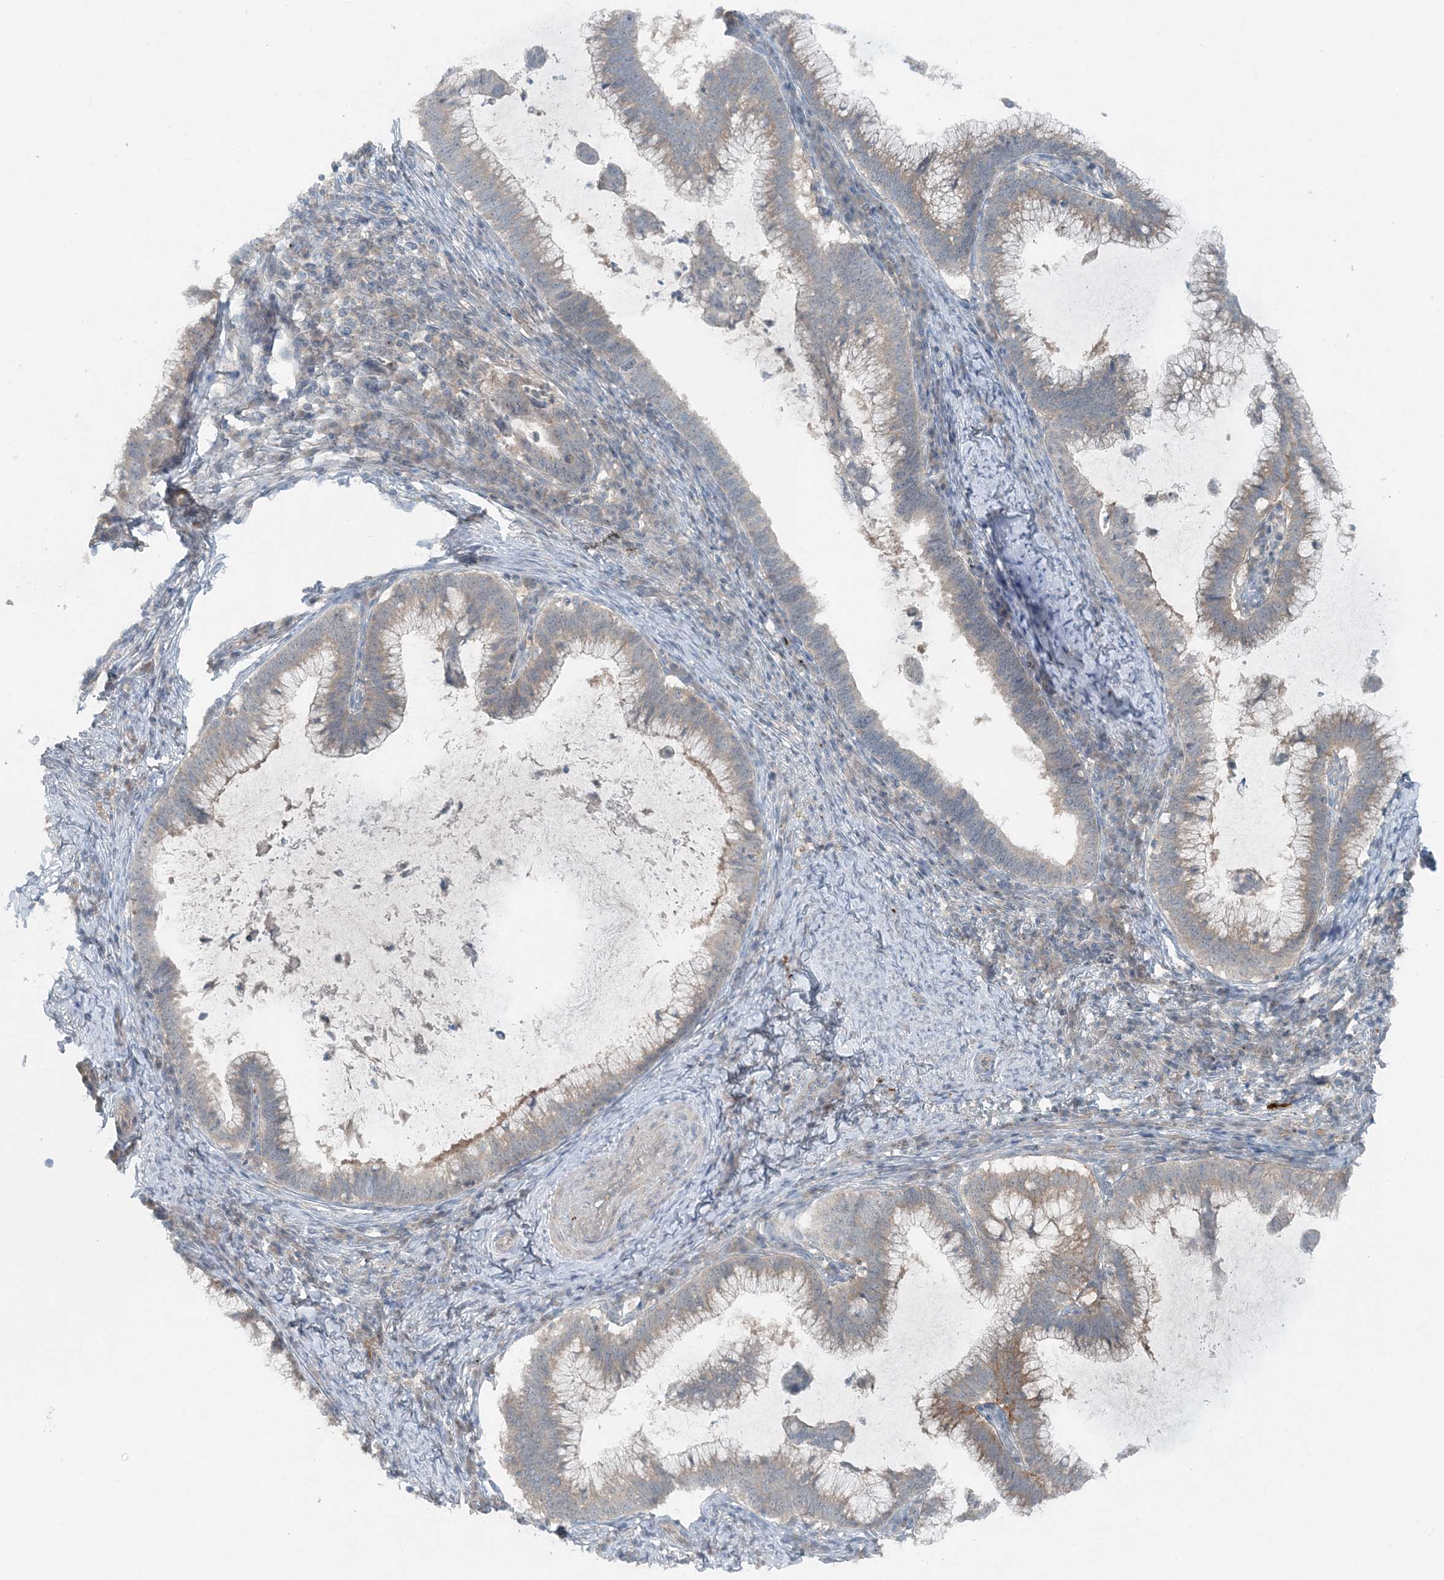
{"staining": {"intensity": "weak", "quantity": "25%-75%", "location": "cytoplasmic/membranous"}, "tissue": "cervical cancer", "cell_type": "Tumor cells", "image_type": "cancer", "snomed": [{"axis": "morphology", "description": "Adenocarcinoma, NOS"}, {"axis": "topography", "description": "Cervix"}], "caption": "Weak cytoplasmic/membranous expression for a protein is seen in approximately 25%-75% of tumor cells of cervical cancer (adenocarcinoma) using immunohistochemistry.", "gene": "MITD1", "patient": {"sex": "female", "age": 36}}